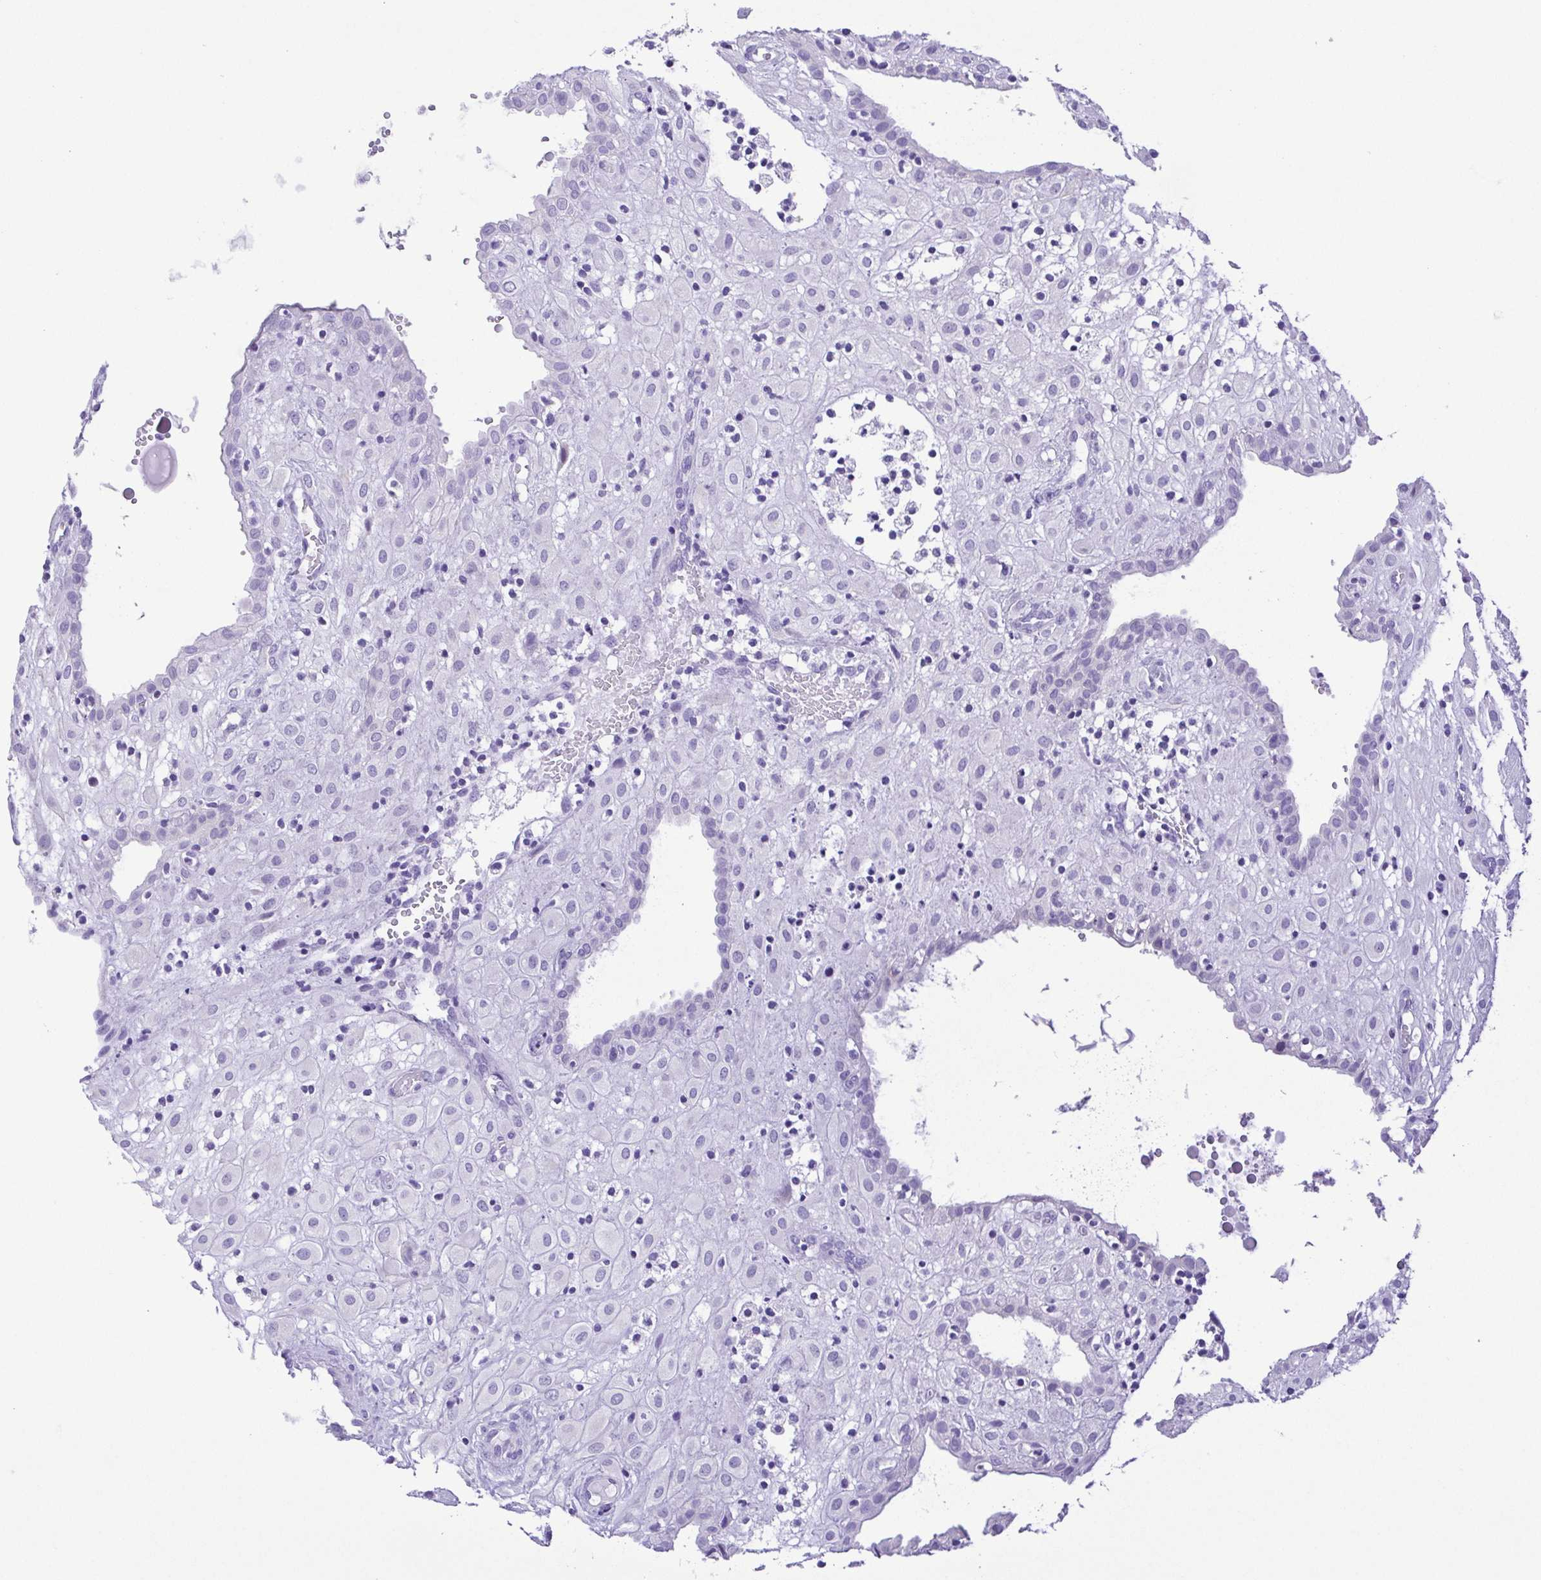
{"staining": {"intensity": "negative", "quantity": "none", "location": "none"}, "tissue": "placenta", "cell_type": "Decidual cells", "image_type": "normal", "snomed": [{"axis": "morphology", "description": "Normal tissue, NOS"}, {"axis": "topography", "description": "Placenta"}], "caption": "Immunohistochemistry (IHC) of normal placenta exhibits no staining in decidual cells. (Brightfield microscopy of DAB IHC at high magnification).", "gene": "PAK3", "patient": {"sex": "female", "age": 24}}